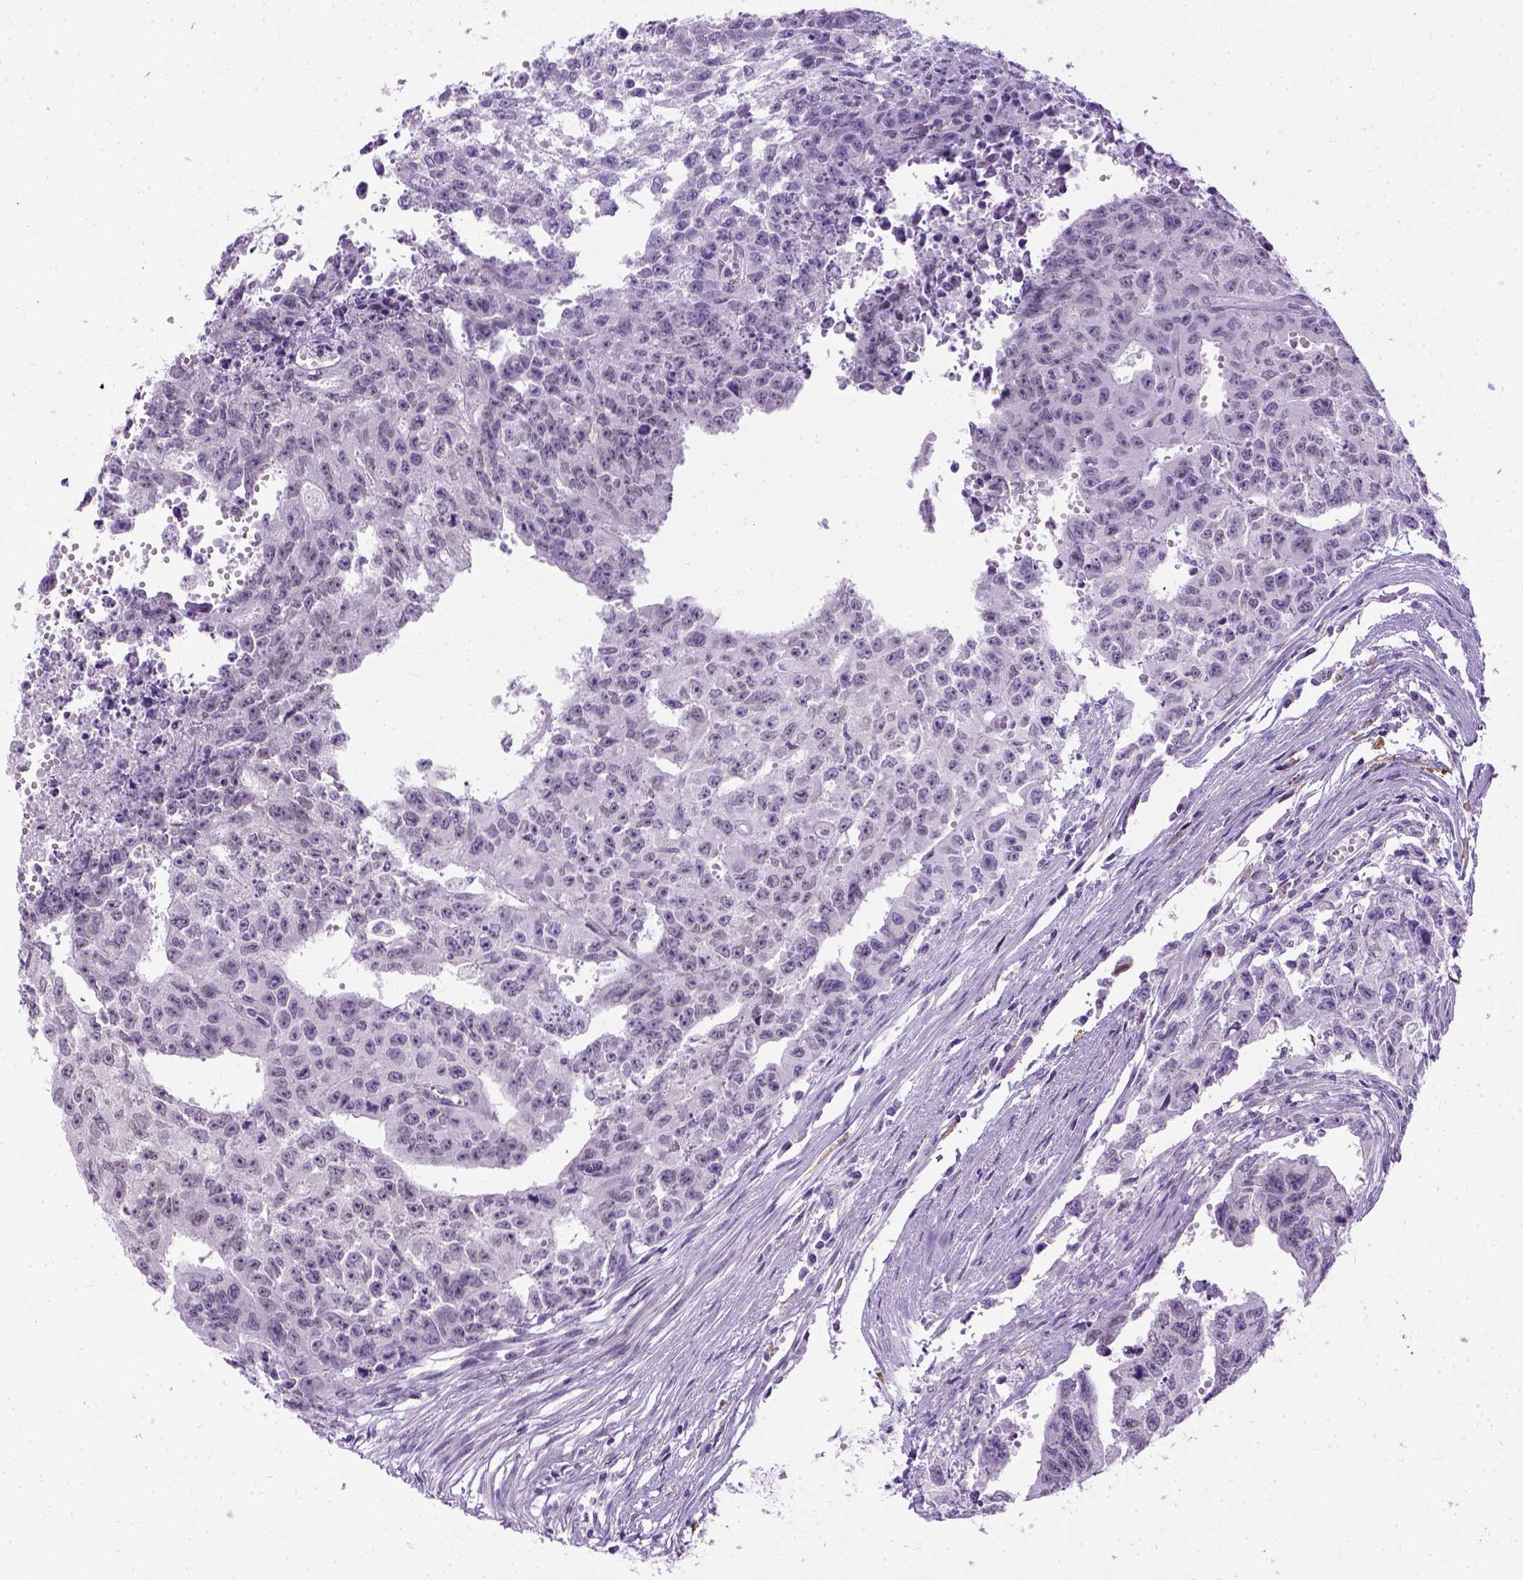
{"staining": {"intensity": "negative", "quantity": "none", "location": "none"}, "tissue": "testis cancer", "cell_type": "Tumor cells", "image_type": "cancer", "snomed": [{"axis": "morphology", "description": "Carcinoma, Embryonal, NOS"}, {"axis": "morphology", "description": "Teratoma, malignant, NOS"}, {"axis": "topography", "description": "Testis"}], "caption": "Immunohistochemistry of embryonal carcinoma (testis) demonstrates no staining in tumor cells.", "gene": "FAM184B", "patient": {"sex": "male", "age": 24}}